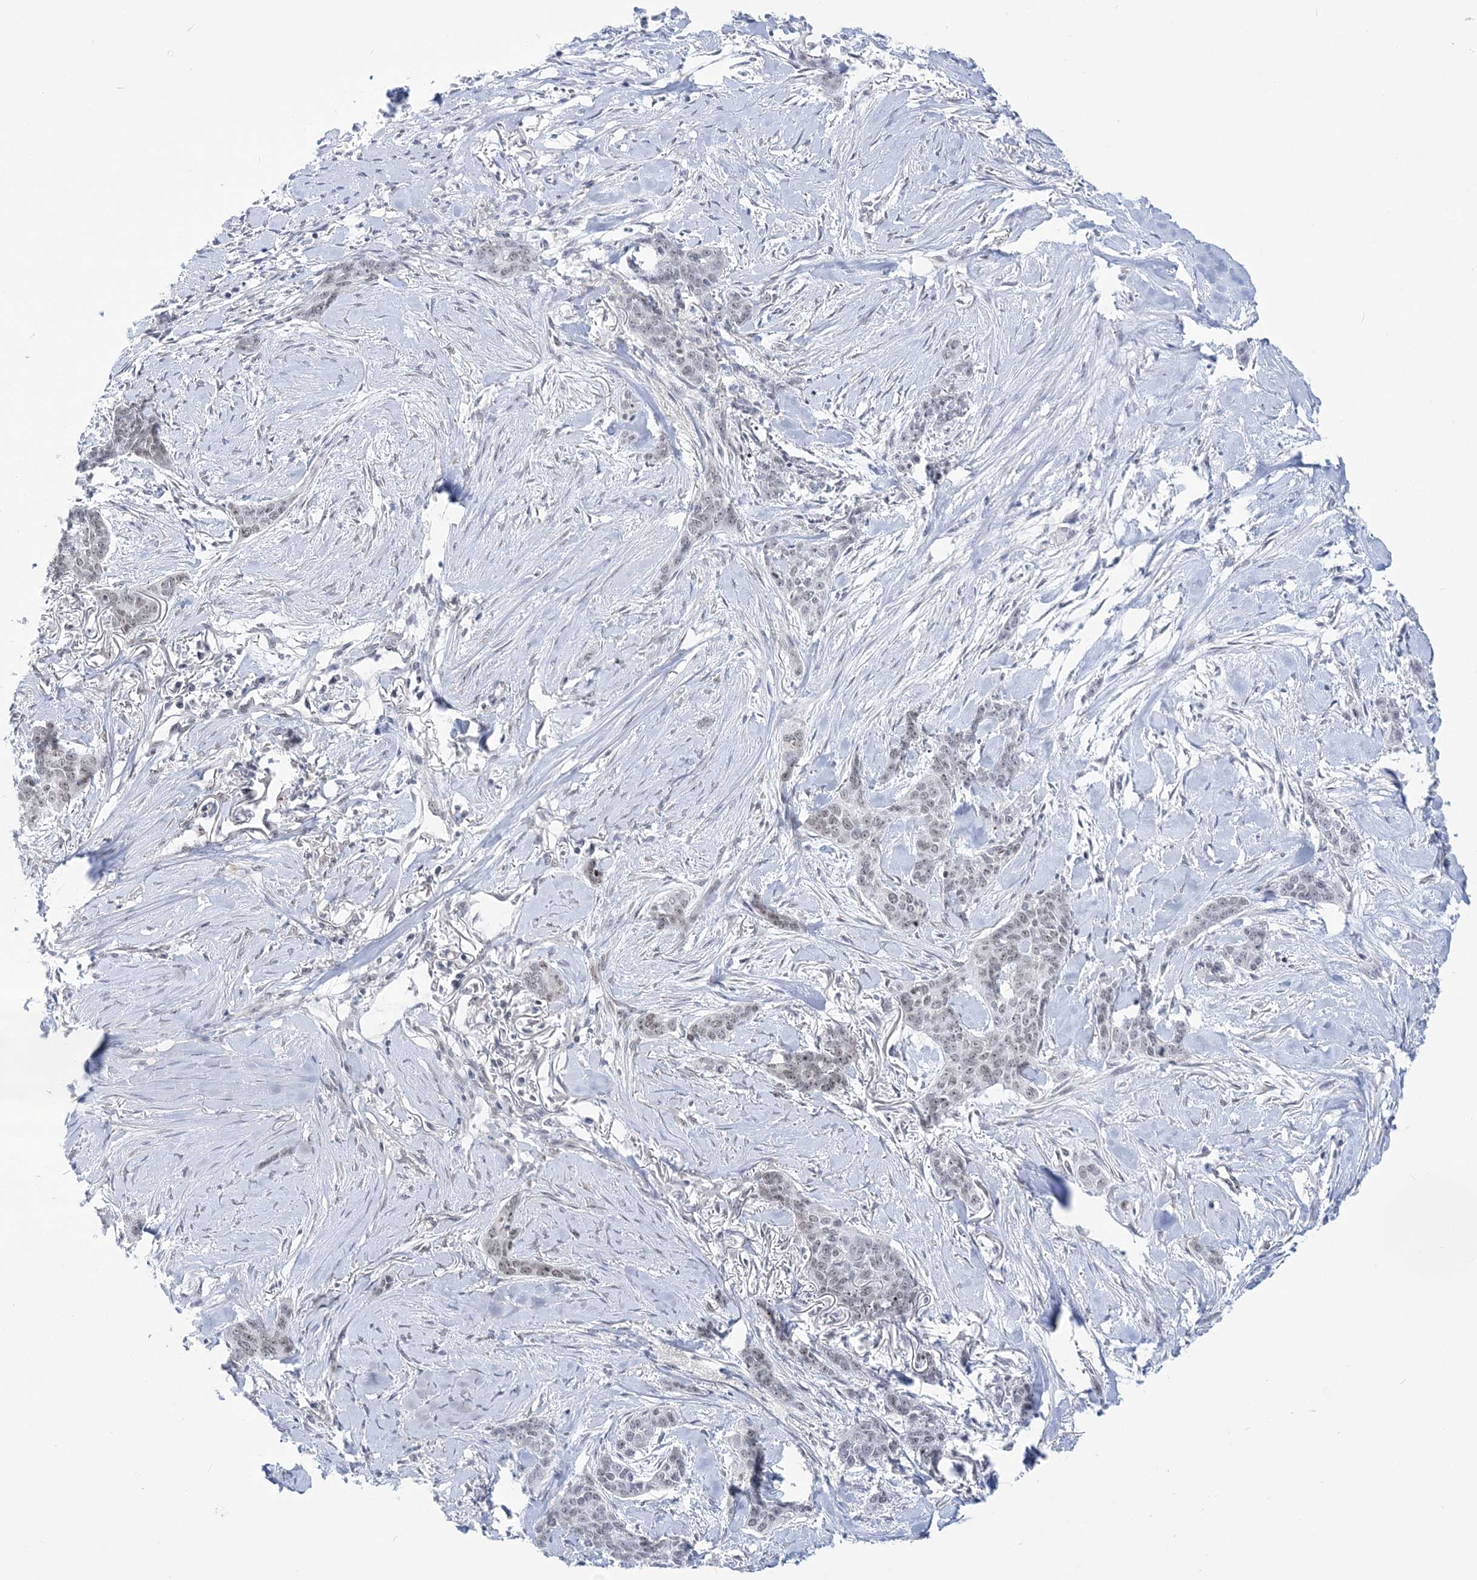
{"staining": {"intensity": "weak", "quantity": "25%-75%", "location": "nuclear"}, "tissue": "skin cancer", "cell_type": "Tumor cells", "image_type": "cancer", "snomed": [{"axis": "morphology", "description": "Basal cell carcinoma"}, {"axis": "topography", "description": "Skin"}], "caption": "A histopathology image showing weak nuclear staining in about 25%-75% of tumor cells in basal cell carcinoma (skin), as visualized by brown immunohistochemical staining.", "gene": "DDX21", "patient": {"sex": "female", "age": 64}}